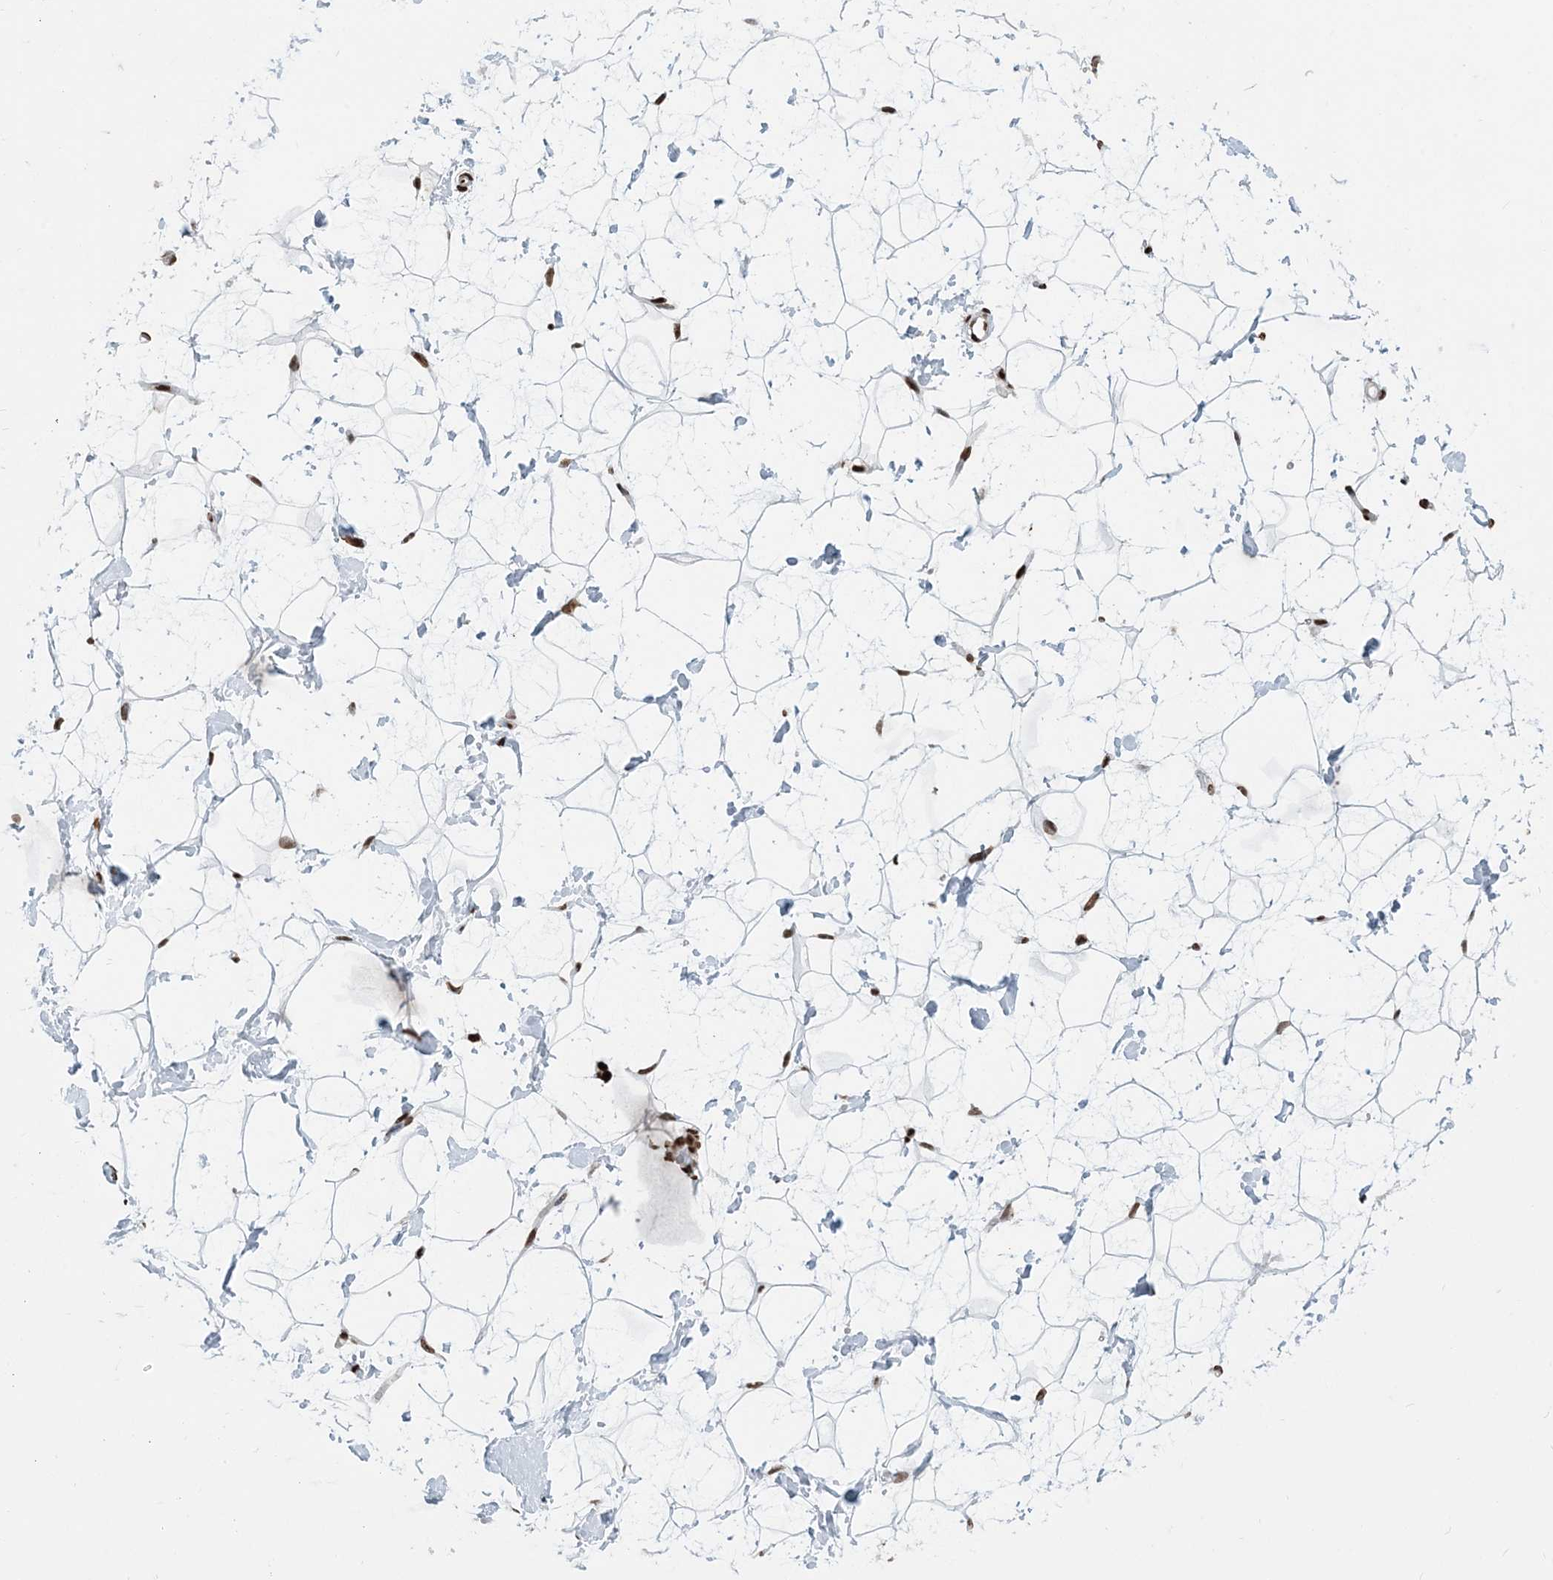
{"staining": {"intensity": "strong", "quantity": ">75%", "location": "nuclear"}, "tissue": "breast", "cell_type": "Adipocytes", "image_type": "normal", "snomed": [{"axis": "morphology", "description": "Normal tissue, NOS"}, {"axis": "morphology", "description": "Adenoma, NOS"}, {"axis": "topography", "description": "Breast"}], "caption": "The image shows staining of benign breast, revealing strong nuclear protein expression (brown color) within adipocytes.", "gene": "H3", "patient": {"sex": "female", "age": 23}}